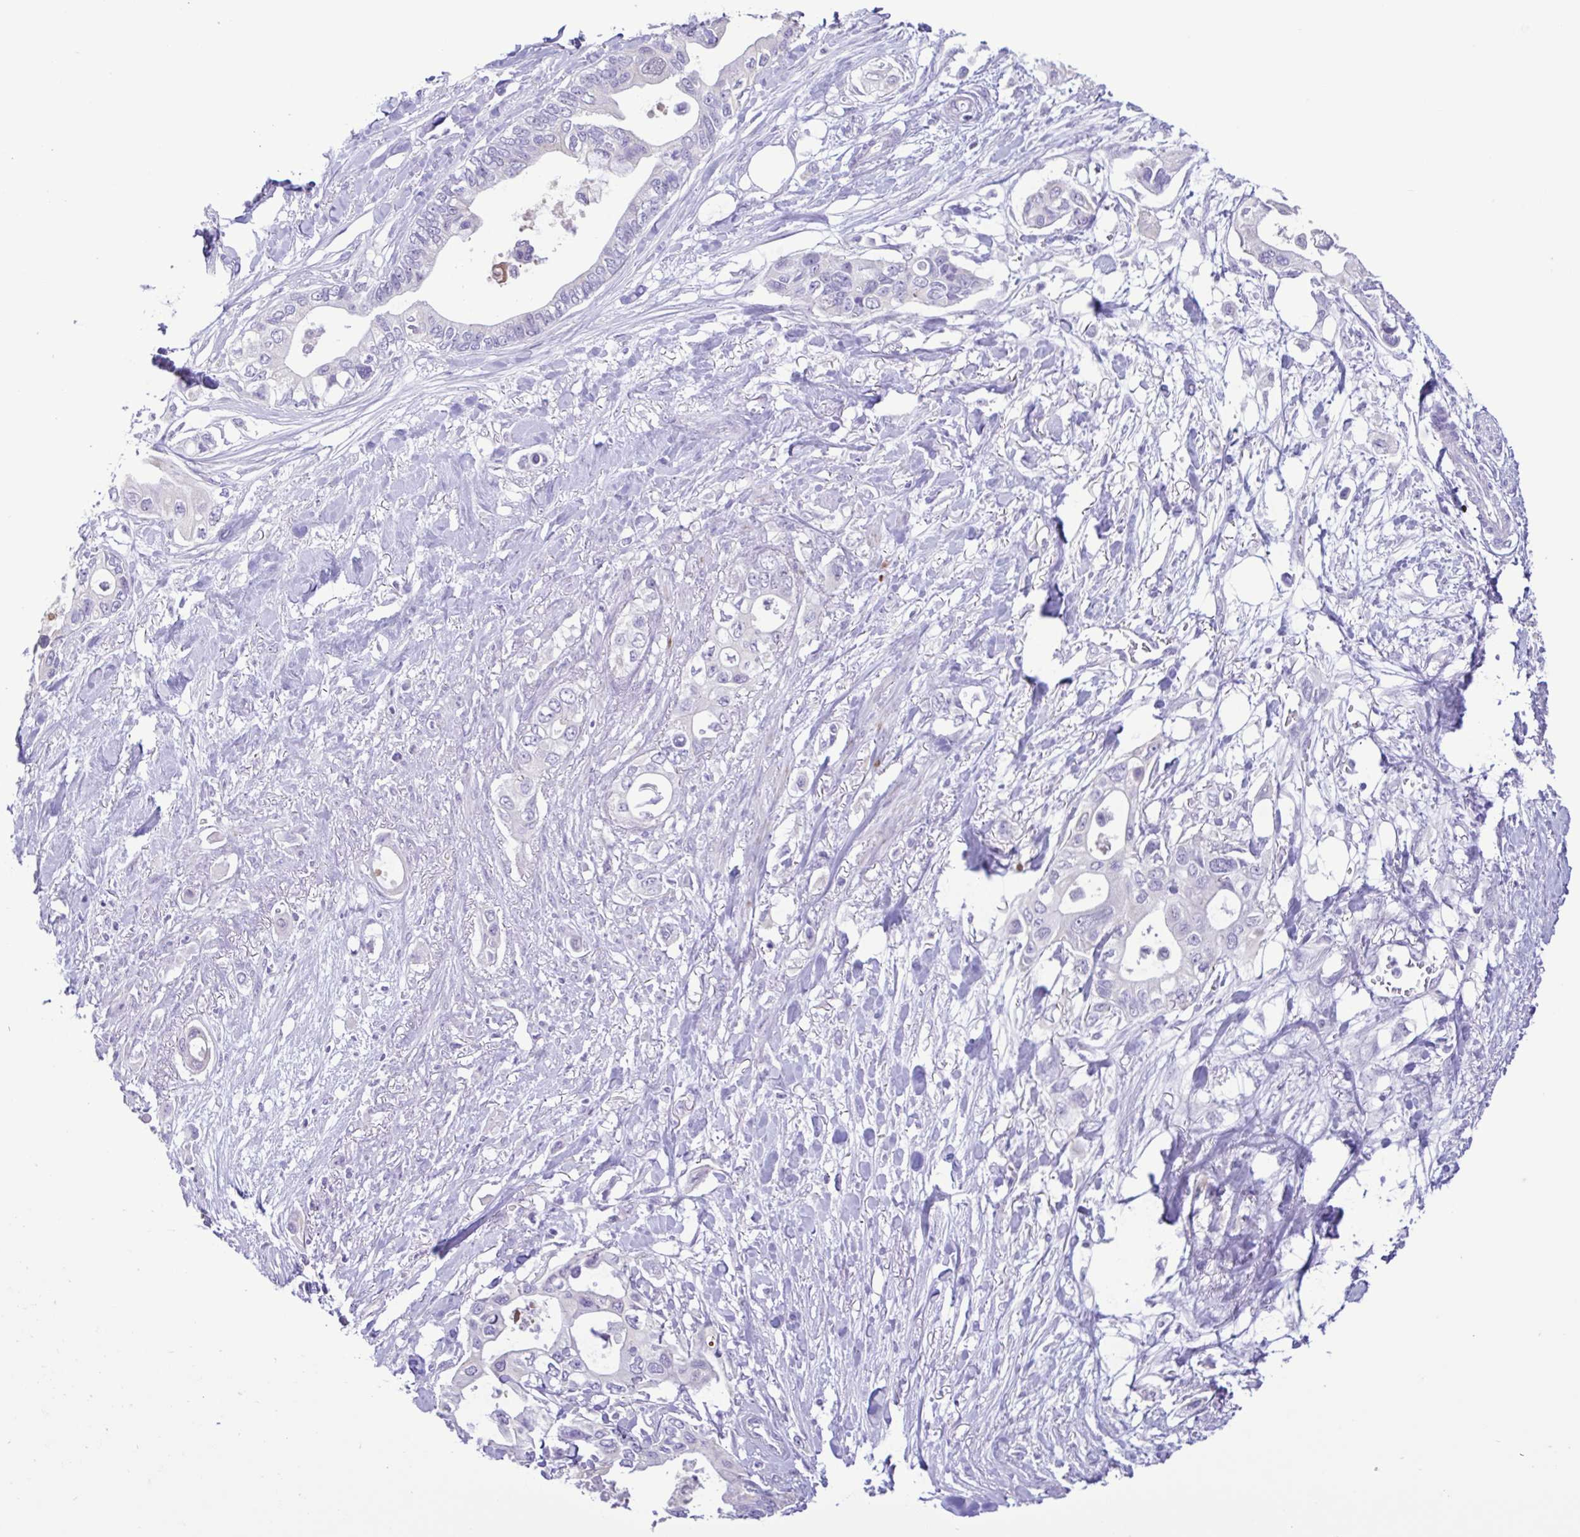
{"staining": {"intensity": "negative", "quantity": "none", "location": "none"}, "tissue": "pancreatic cancer", "cell_type": "Tumor cells", "image_type": "cancer", "snomed": [{"axis": "morphology", "description": "Adenocarcinoma, NOS"}, {"axis": "topography", "description": "Pancreas"}], "caption": "IHC photomicrograph of human pancreatic adenocarcinoma stained for a protein (brown), which shows no expression in tumor cells.", "gene": "CBY2", "patient": {"sex": "female", "age": 63}}